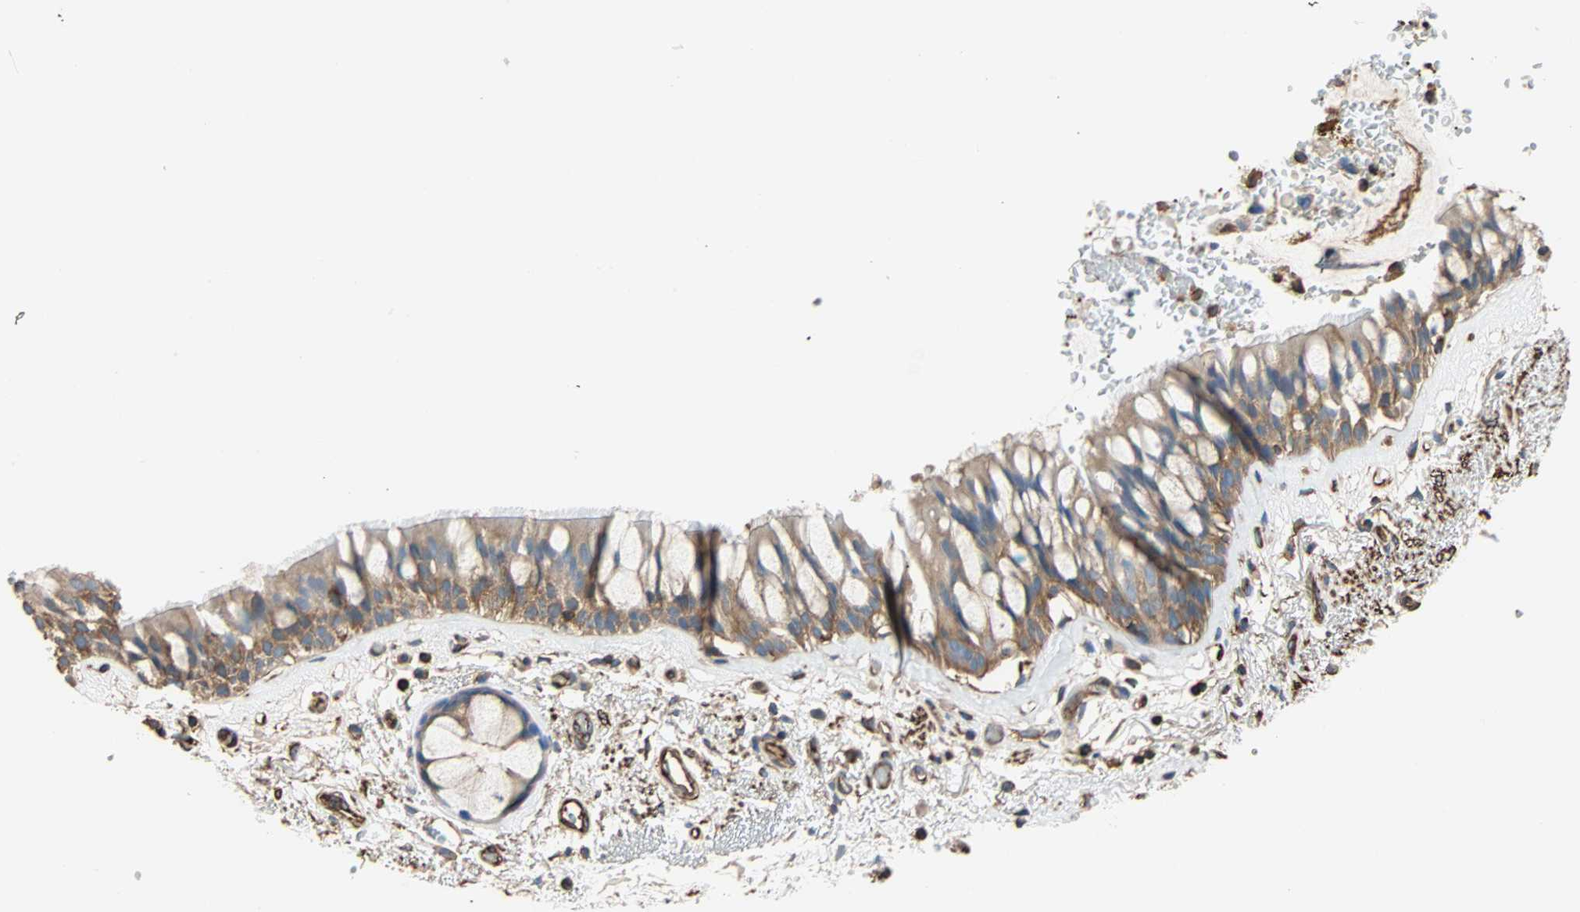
{"staining": {"intensity": "moderate", "quantity": ">75%", "location": "cytoplasmic/membranous"}, "tissue": "bronchus", "cell_type": "Respiratory epithelial cells", "image_type": "normal", "snomed": [{"axis": "morphology", "description": "Normal tissue, NOS"}, {"axis": "topography", "description": "Bronchus"}], "caption": "Immunohistochemical staining of normal bronchus shows moderate cytoplasmic/membranous protein positivity in approximately >75% of respiratory epithelial cells.", "gene": "GALNT10", "patient": {"sex": "male", "age": 66}}